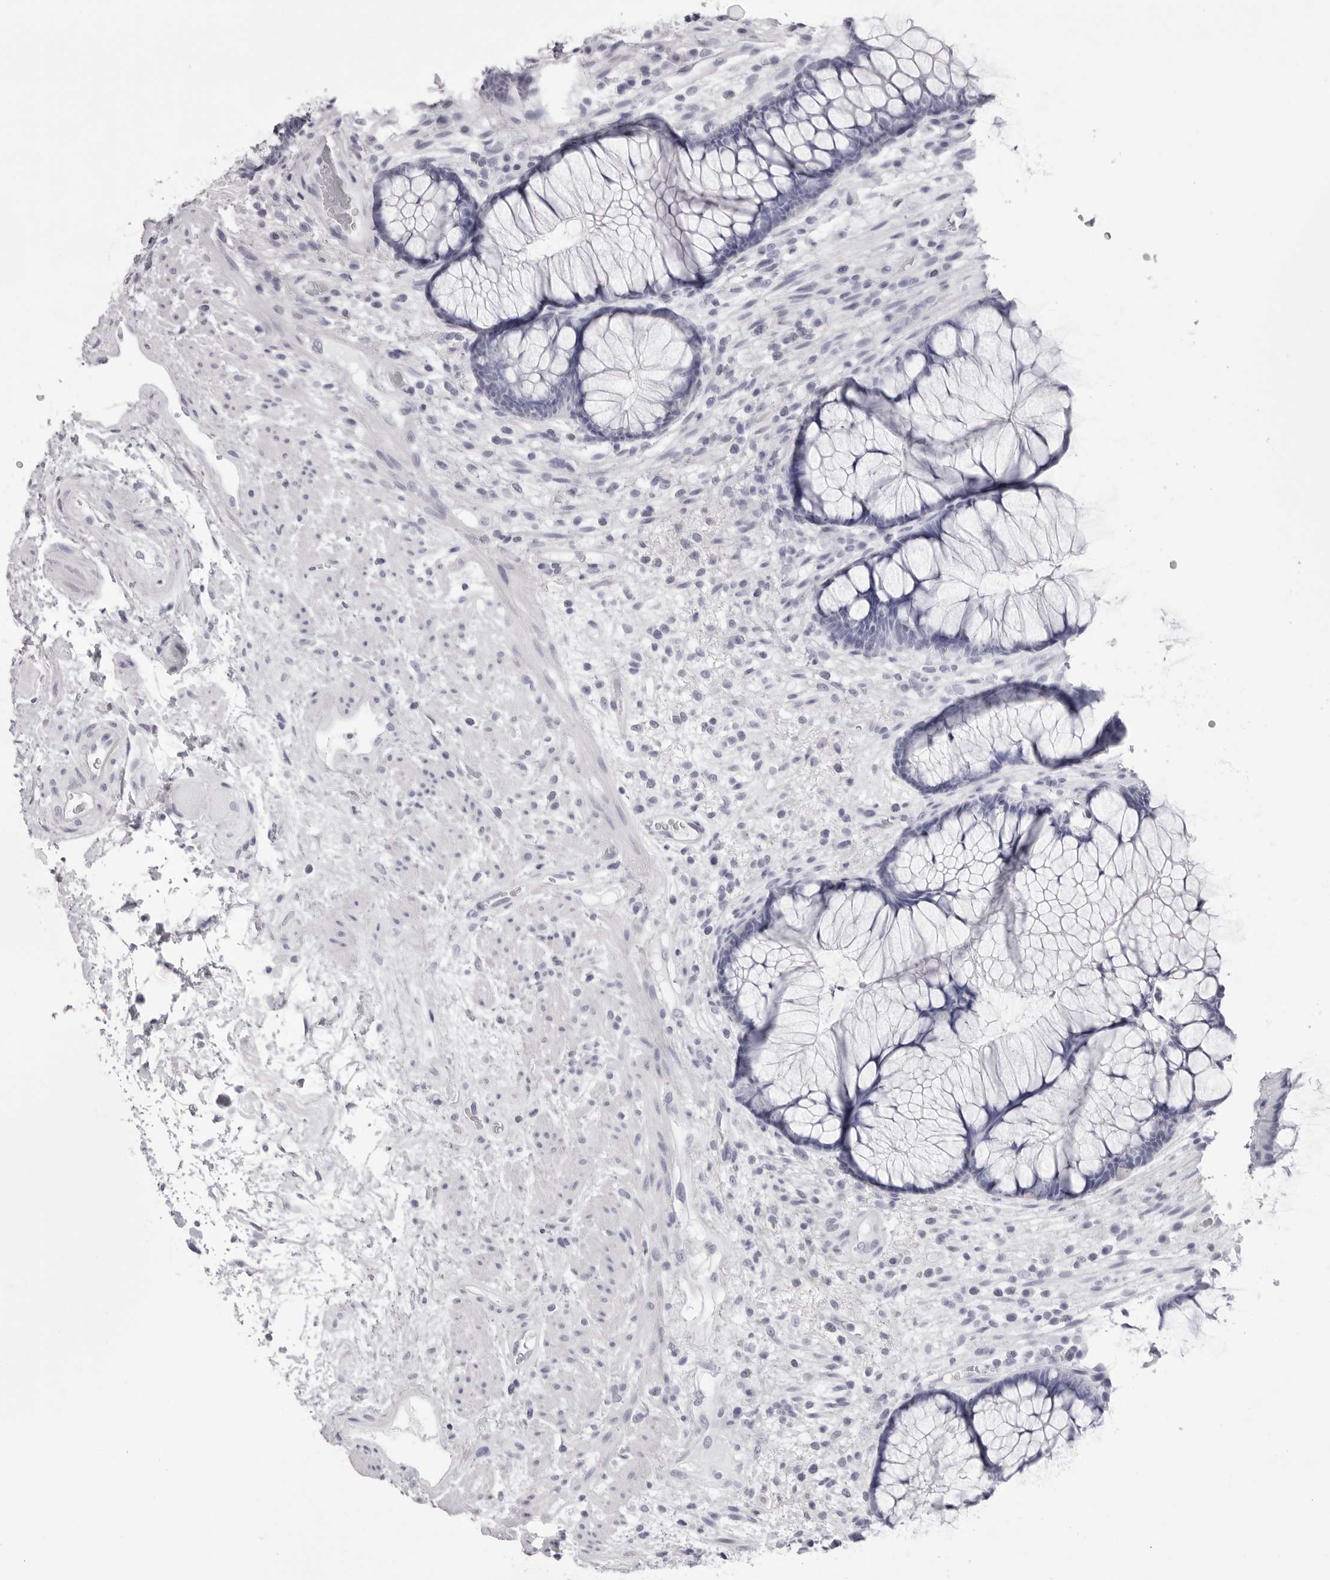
{"staining": {"intensity": "negative", "quantity": "none", "location": "none"}, "tissue": "rectum", "cell_type": "Glandular cells", "image_type": "normal", "snomed": [{"axis": "morphology", "description": "Normal tissue, NOS"}, {"axis": "topography", "description": "Rectum"}], "caption": "Immunohistochemistry (IHC) image of unremarkable human rectum stained for a protein (brown), which demonstrates no positivity in glandular cells.", "gene": "TMOD4", "patient": {"sex": "male", "age": 51}}